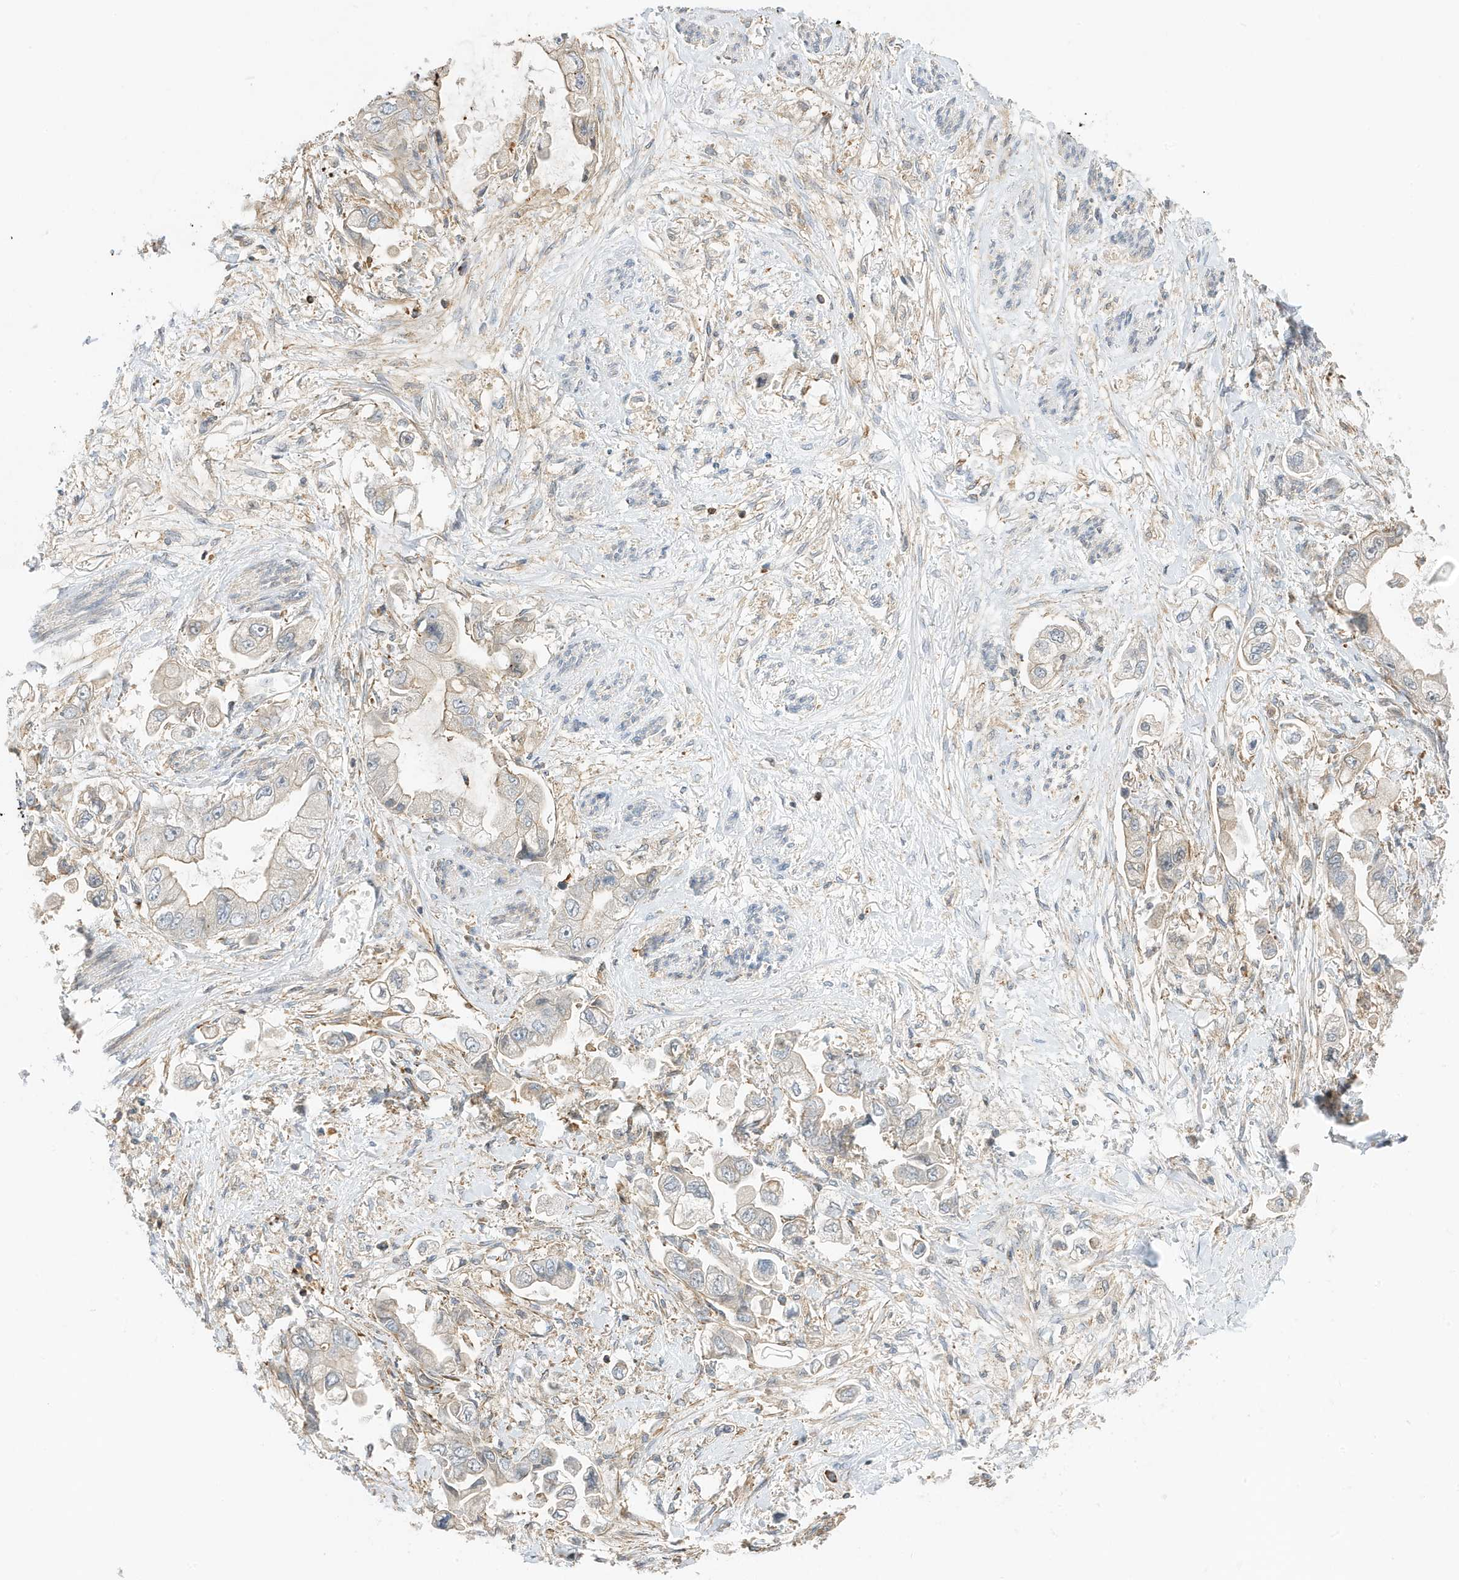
{"staining": {"intensity": "negative", "quantity": "none", "location": "none"}, "tissue": "stomach cancer", "cell_type": "Tumor cells", "image_type": "cancer", "snomed": [{"axis": "morphology", "description": "Adenocarcinoma, NOS"}, {"axis": "topography", "description": "Stomach"}], "caption": "Tumor cells show no significant protein positivity in stomach adenocarcinoma.", "gene": "TATDN3", "patient": {"sex": "male", "age": 62}}